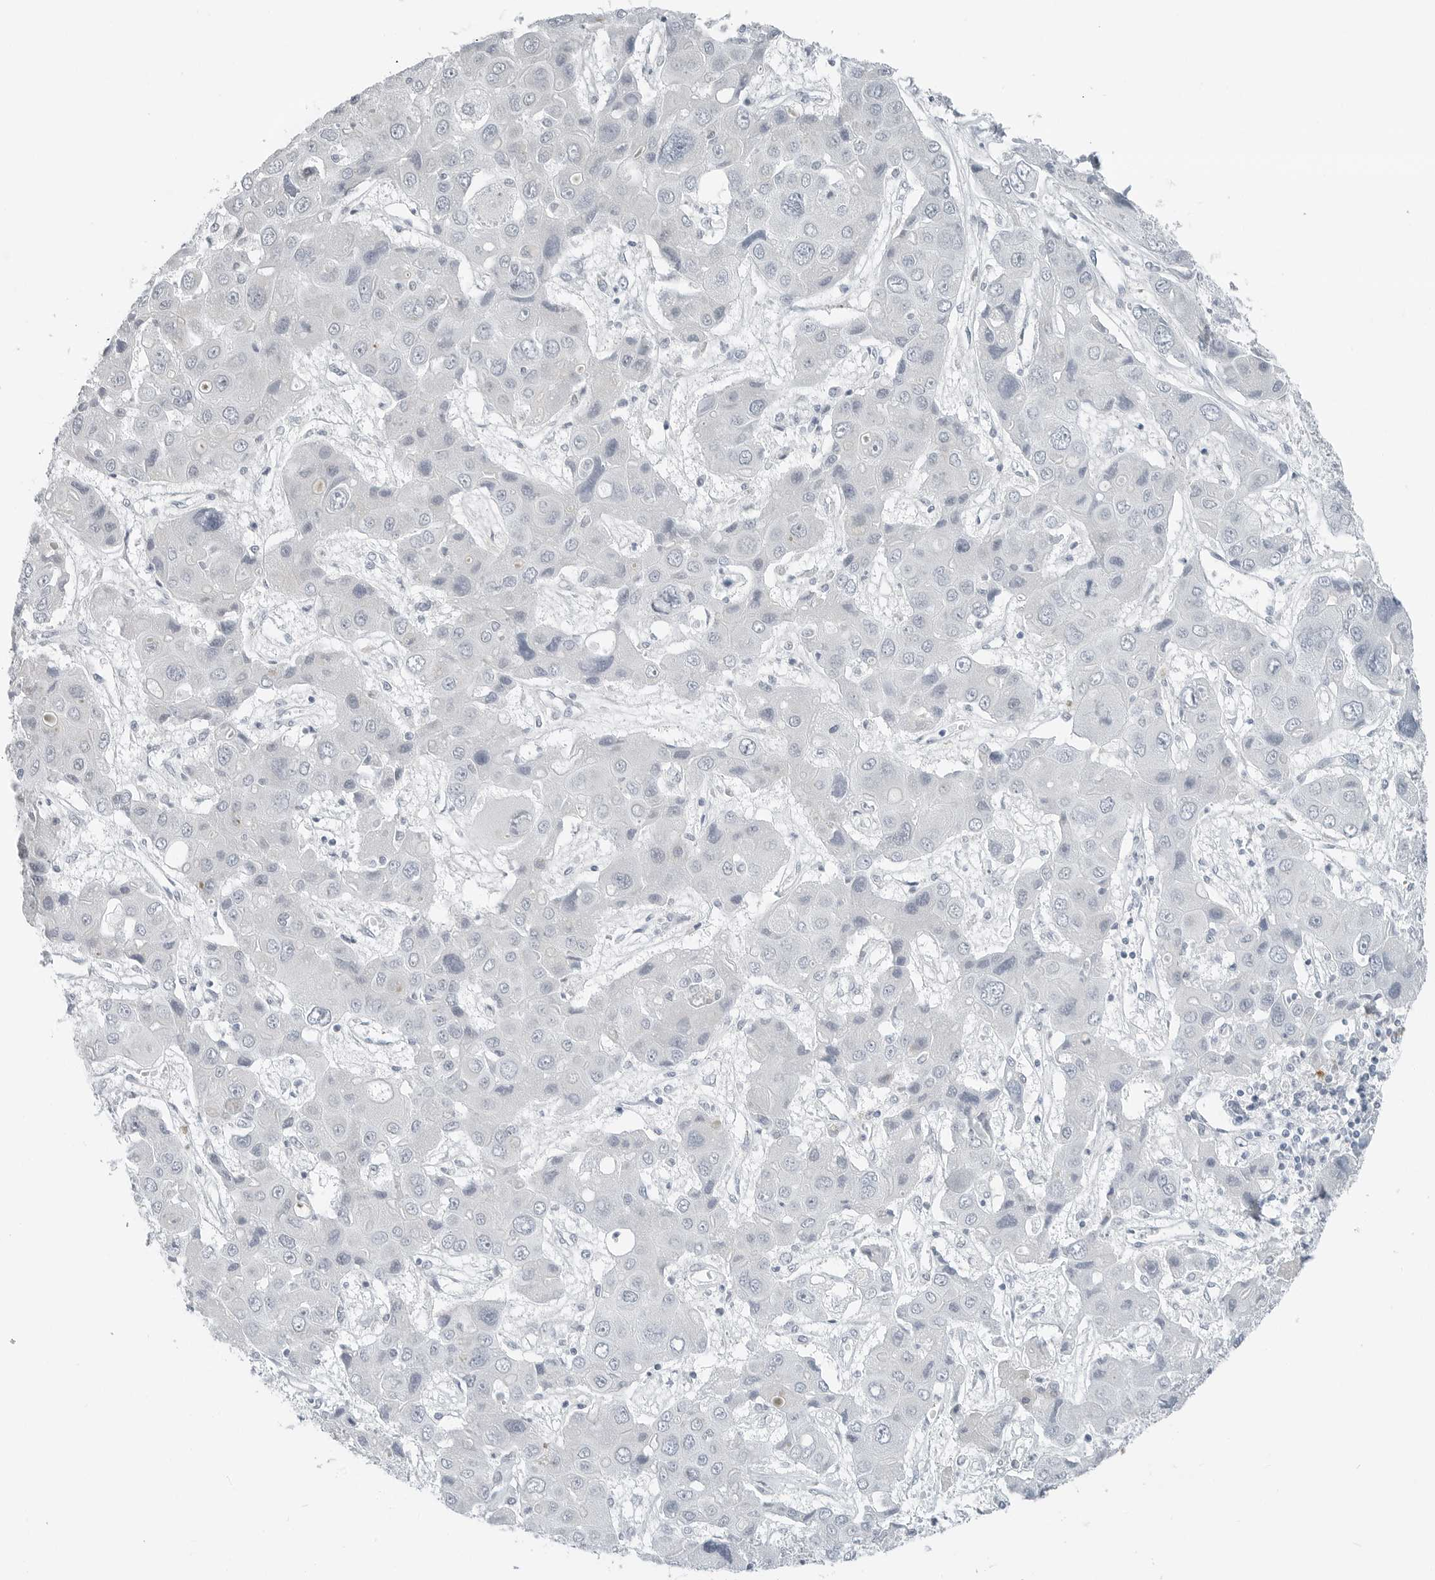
{"staining": {"intensity": "negative", "quantity": "none", "location": "none"}, "tissue": "liver cancer", "cell_type": "Tumor cells", "image_type": "cancer", "snomed": [{"axis": "morphology", "description": "Cholangiocarcinoma"}, {"axis": "topography", "description": "Liver"}], "caption": "Liver cancer (cholangiocarcinoma) was stained to show a protein in brown. There is no significant positivity in tumor cells. (DAB IHC with hematoxylin counter stain).", "gene": "XIRP1", "patient": {"sex": "male", "age": 67}}